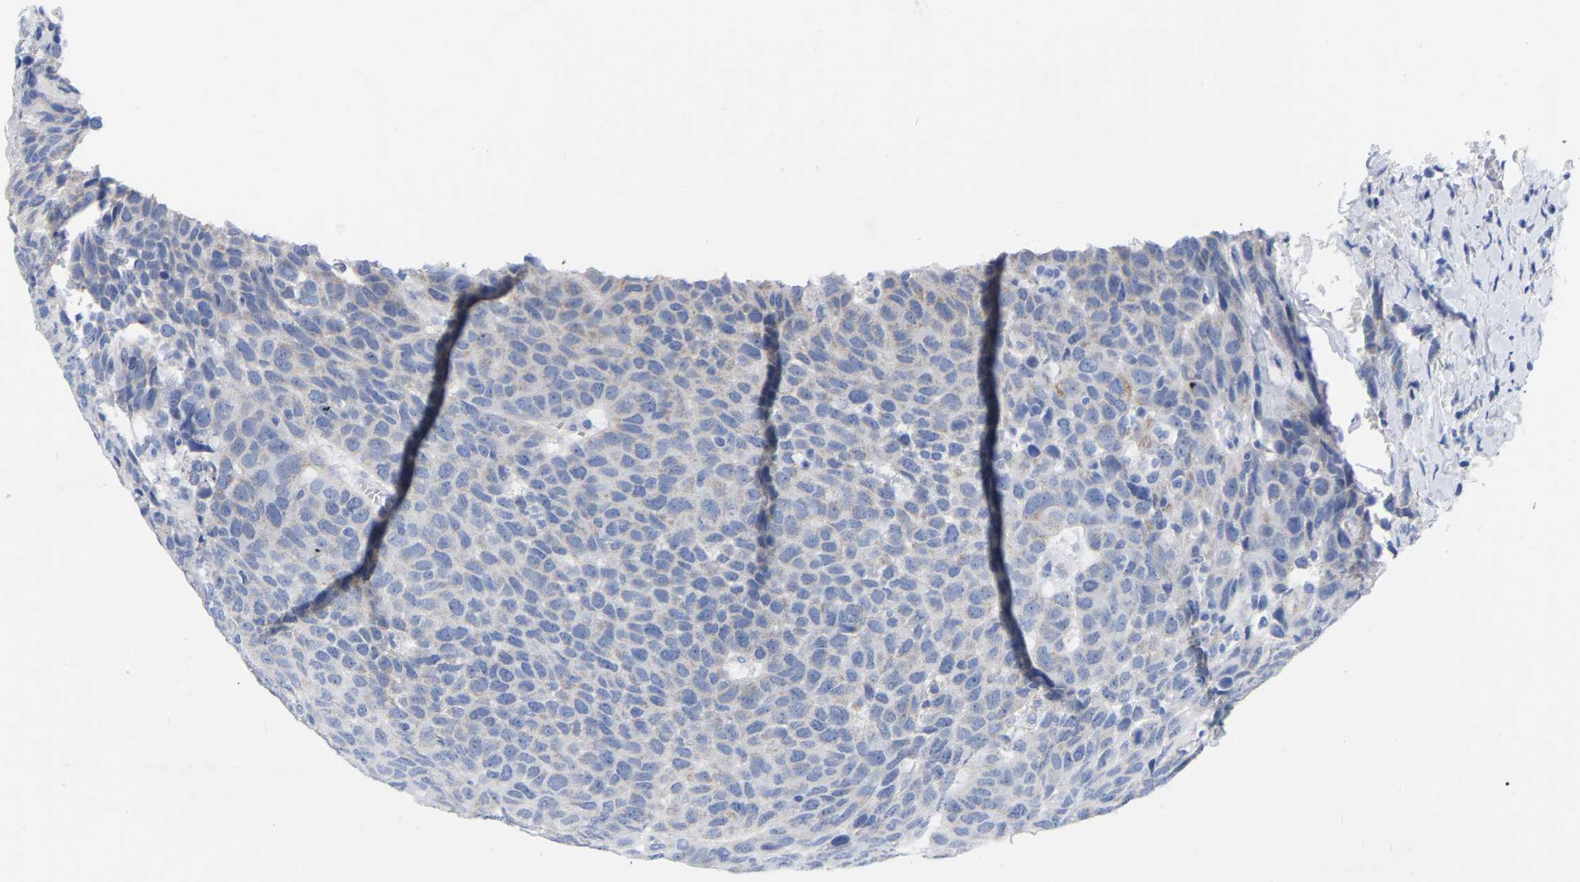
{"staining": {"intensity": "negative", "quantity": "none", "location": "none"}, "tissue": "head and neck cancer", "cell_type": "Tumor cells", "image_type": "cancer", "snomed": [{"axis": "morphology", "description": "Squamous cell carcinoma, NOS"}, {"axis": "topography", "description": "Head-Neck"}], "caption": "Immunohistochemistry micrograph of neoplastic tissue: human head and neck cancer stained with DAB exhibits no significant protein positivity in tumor cells.", "gene": "ZNF629", "patient": {"sex": "male", "age": 66}}